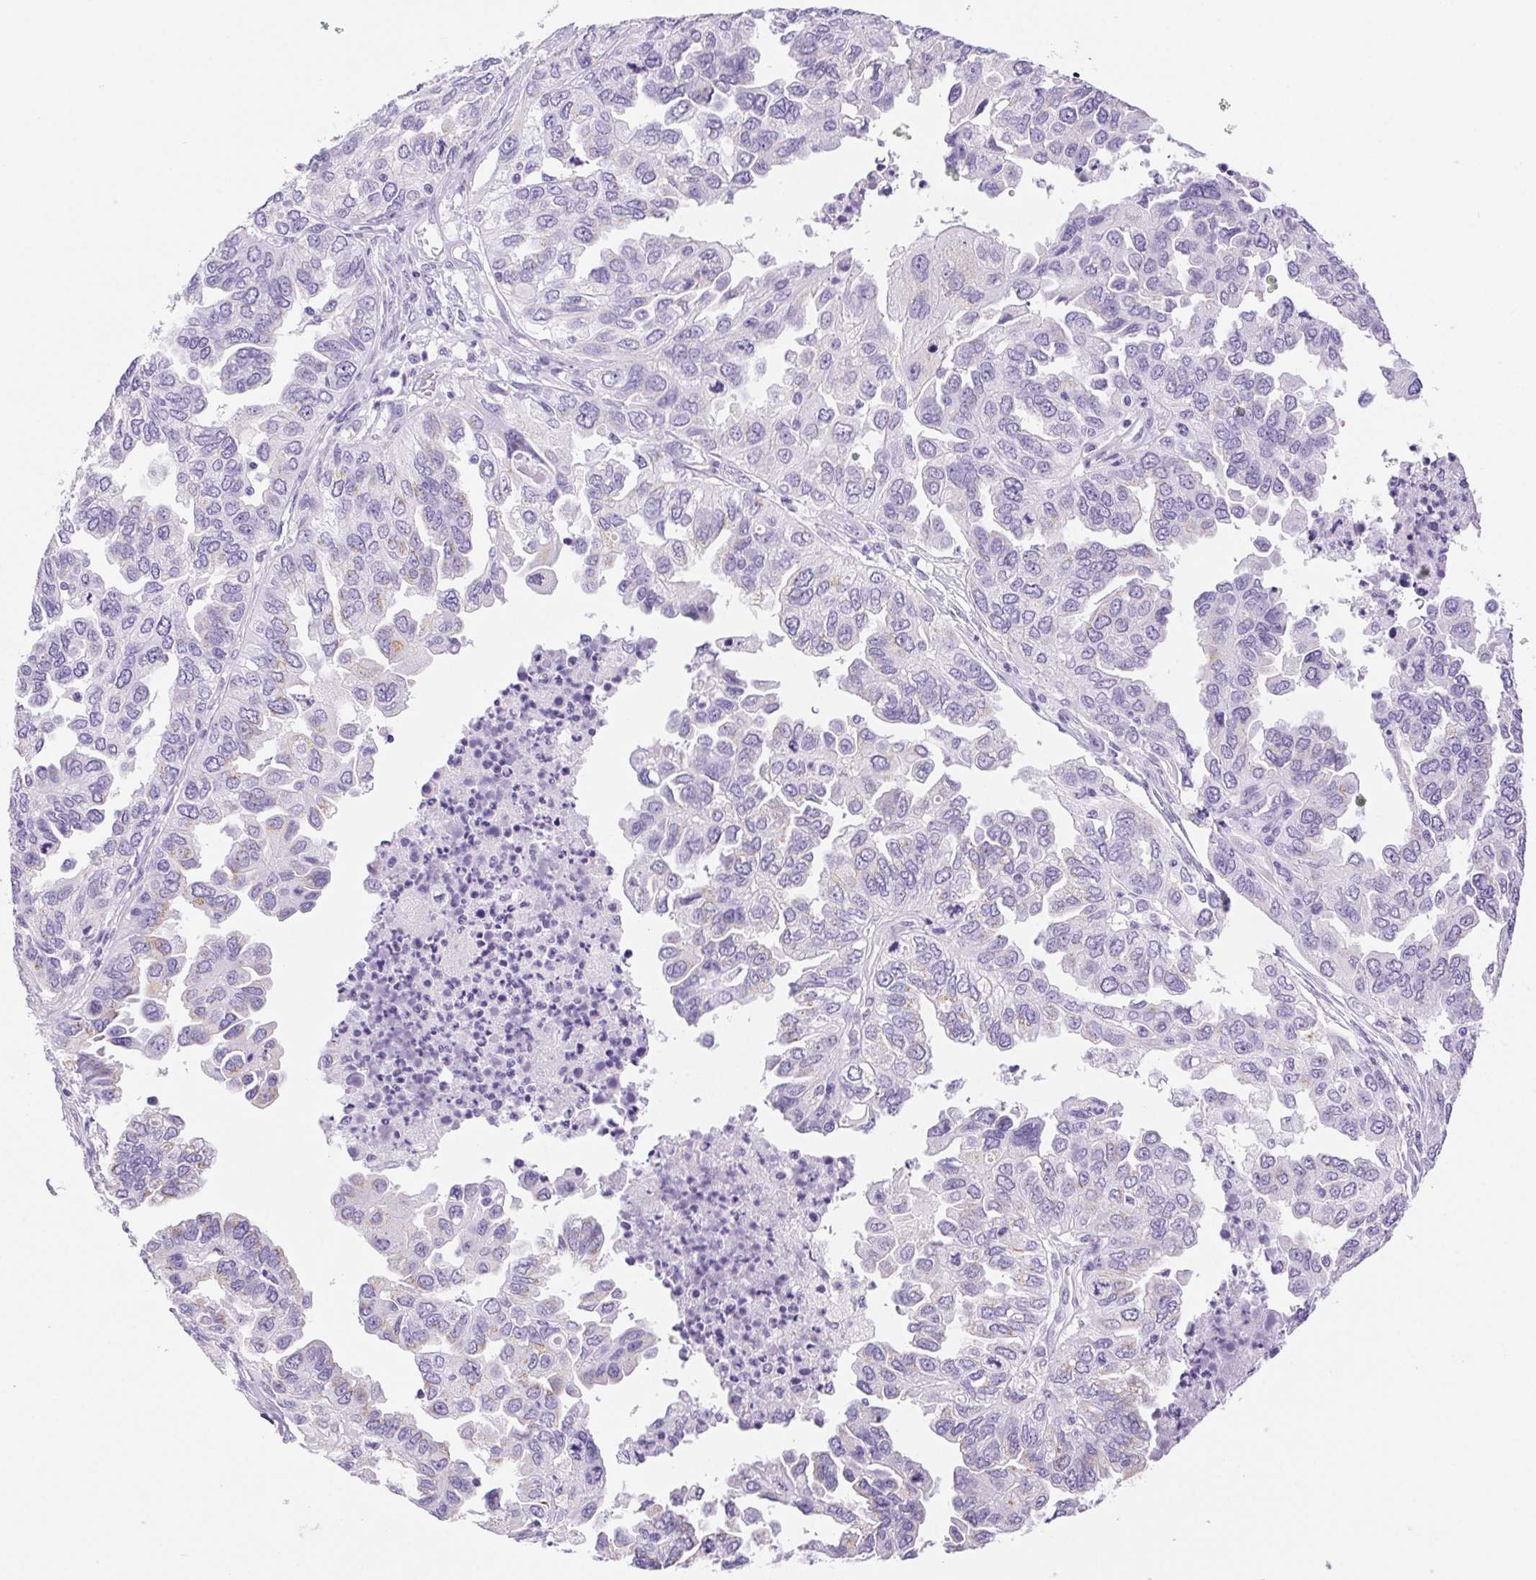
{"staining": {"intensity": "weak", "quantity": "<25%", "location": "cytoplasmic/membranous"}, "tissue": "ovarian cancer", "cell_type": "Tumor cells", "image_type": "cancer", "snomed": [{"axis": "morphology", "description": "Cystadenocarcinoma, serous, NOS"}, {"axis": "topography", "description": "Ovary"}], "caption": "A photomicrograph of human ovarian serous cystadenocarcinoma is negative for staining in tumor cells.", "gene": "SERPINB3", "patient": {"sex": "female", "age": 53}}